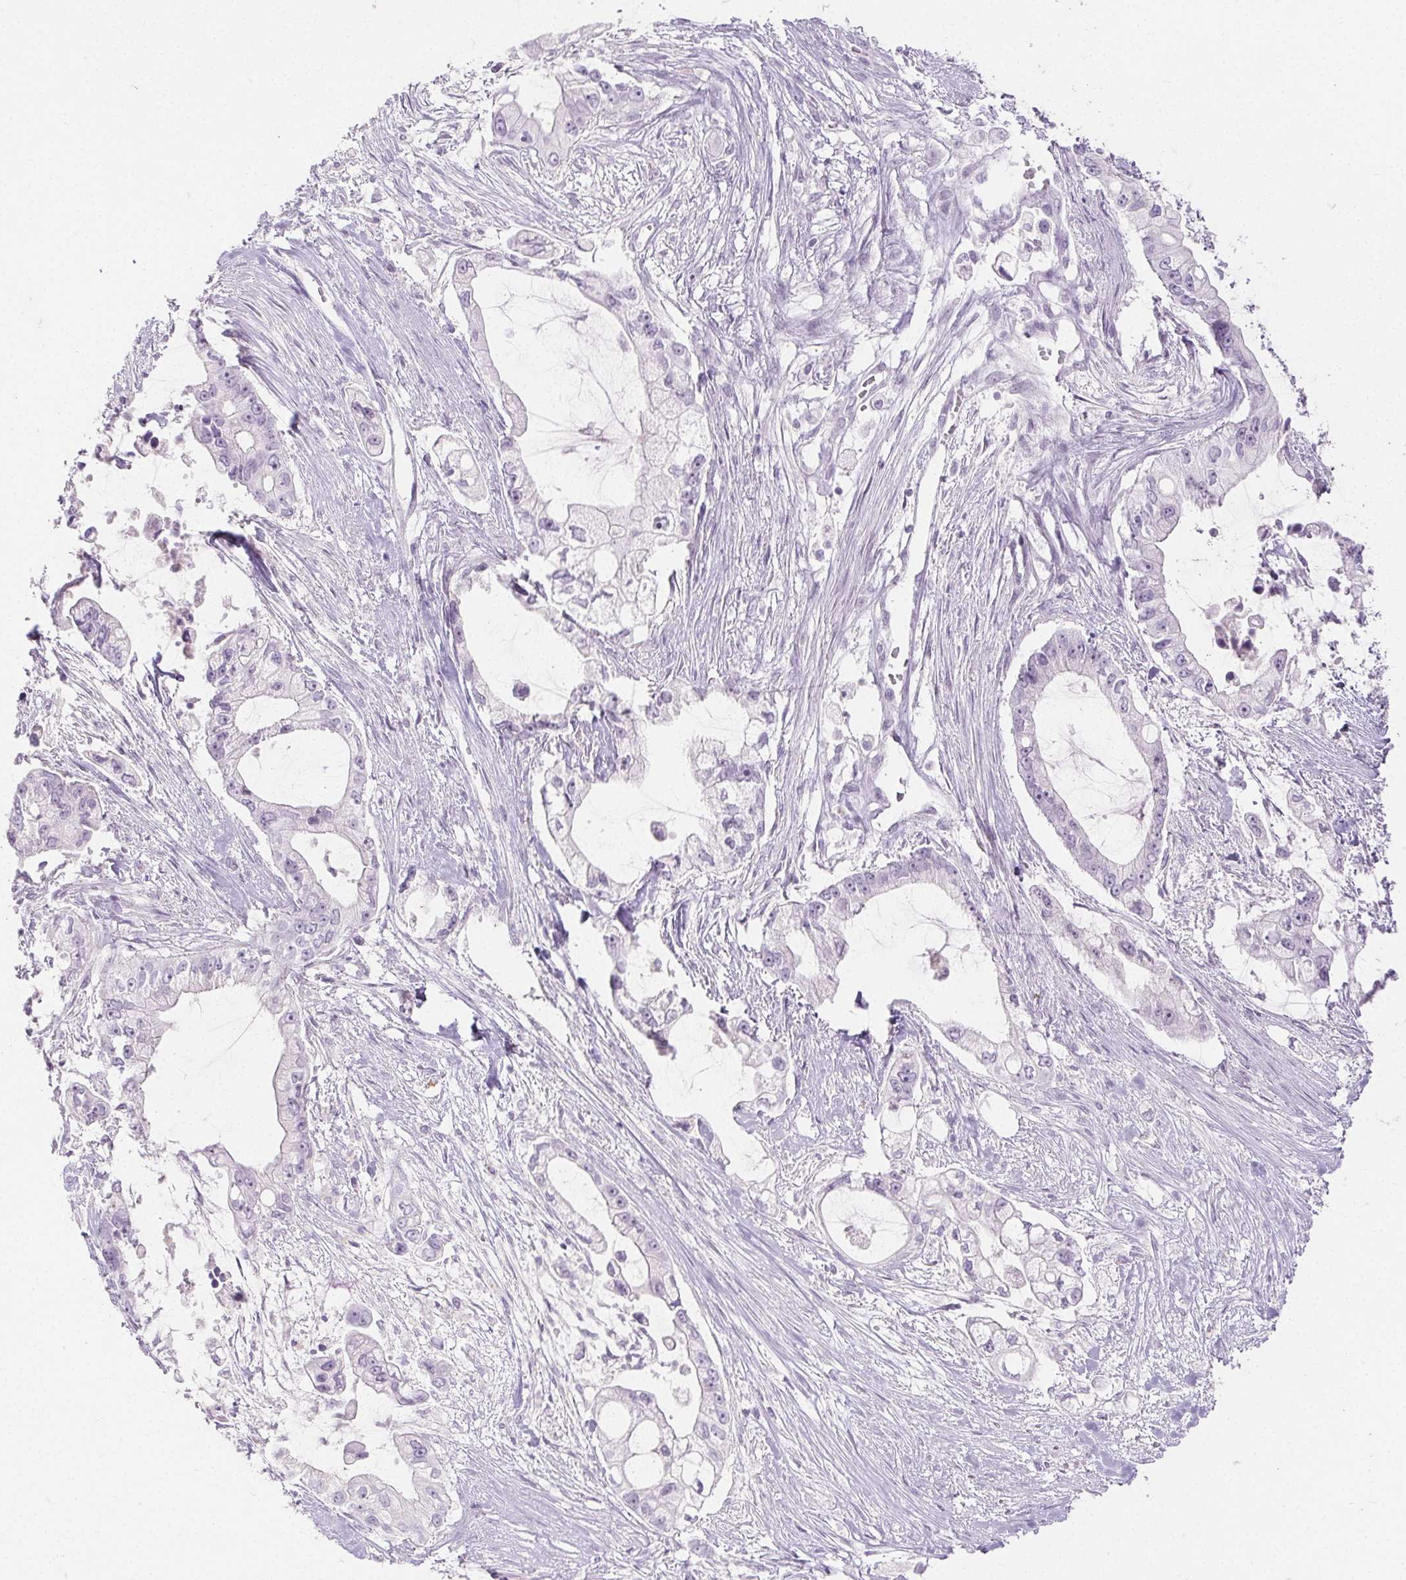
{"staining": {"intensity": "negative", "quantity": "none", "location": "none"}, "tissue": "pancreatic cancer", "cell_type": "Tumor cells", "image_type": "cancer", "snomed": [{"axis": "morphology", "description": "Adenocarcinoma, NOS"}, {"axis": "topography", "description": "Pancreas"}], "caption": "This is a histopathology image of immunohistochemistry (IHC) staining of pancreatic adenocarcinoma, which shows no positivity in tumor cells.", "gene": "PI3", "patient": {"sex": "female", "age": 69}}